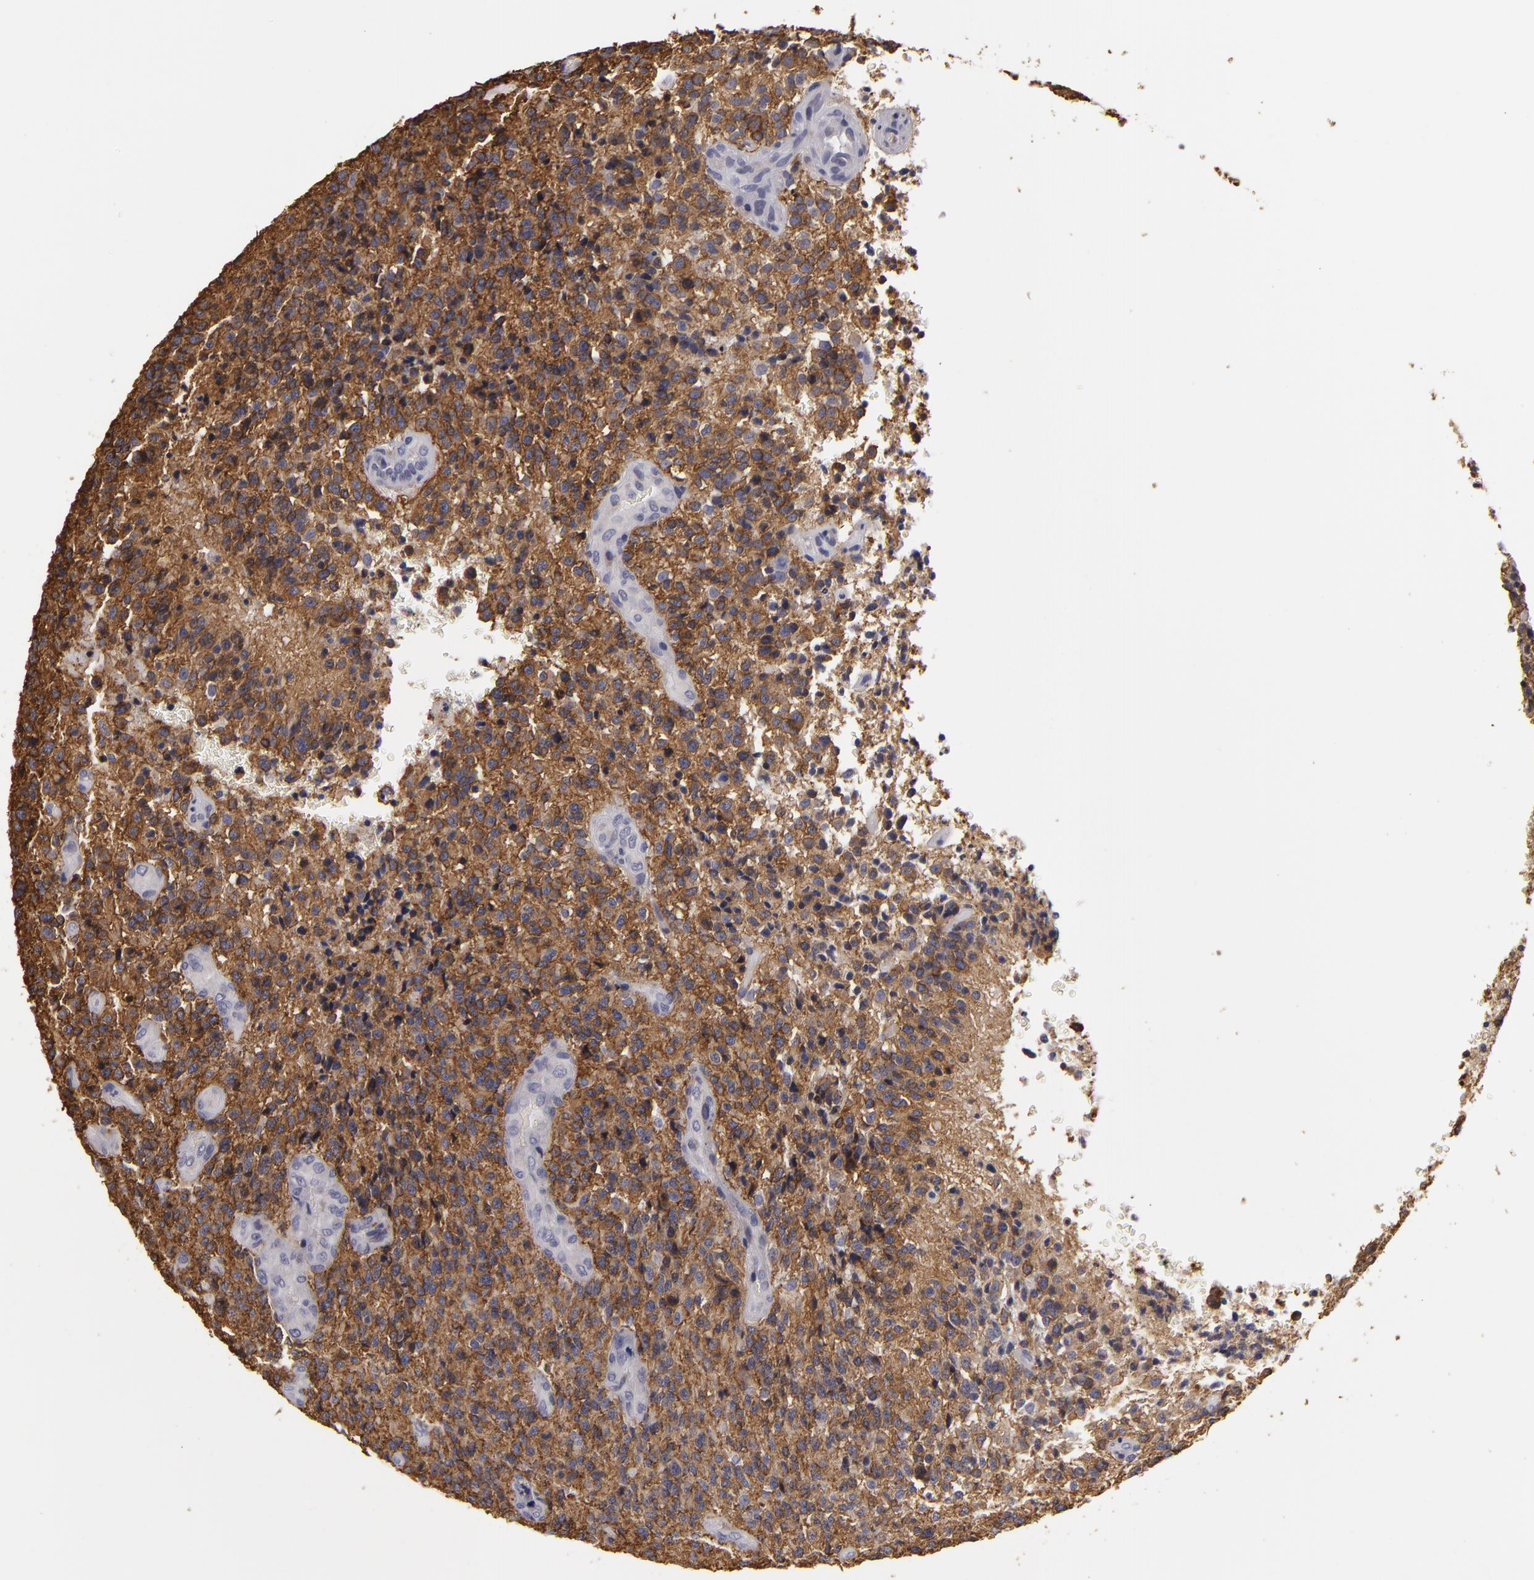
{"staining": {"intensity": "moderate", "quantity": ">75%", "location": "cytoplasmic/membranous"}, "tissue": "glioma", "cell_type": "Tumor cells", "image_type": "cancer", "snomed": [{"axis": "morphology", "description": "Glioma, malignant, High grade"}, {"axis": "topography", "description": "Brain"}], "caption": "A histopathology image of malignant high-grade glioma stained for a protein shows moderate cytoplasmic/membranous brown staining in tumor cells.", "gene": "ATP2B3", "patient": {"sex": "male", "age": 36}}